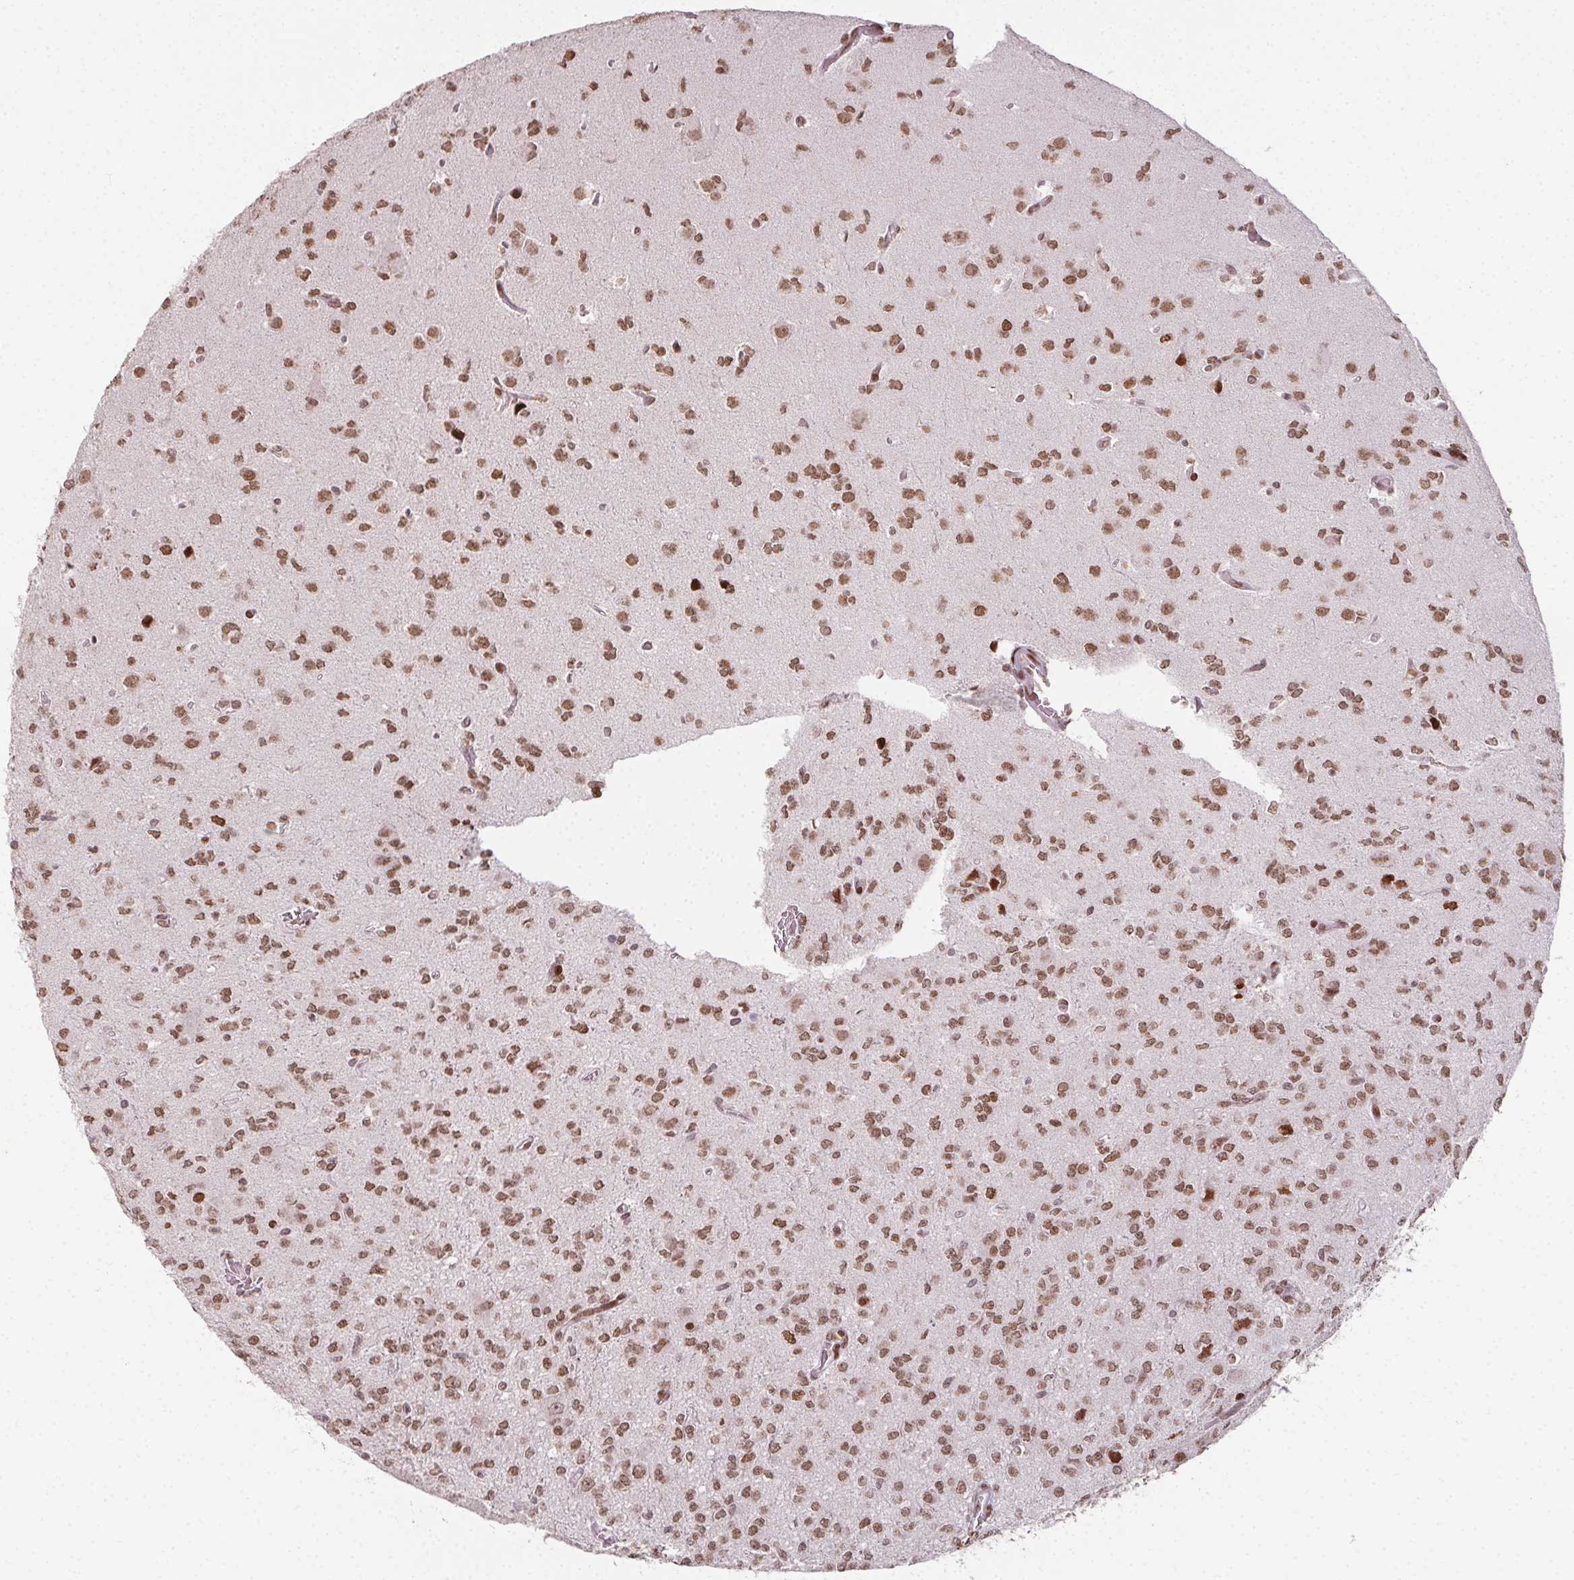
{"staining": {"intensity": "moderate", "quantity": ">75%", "location": "nuclear"}, "tissue": "glioma", "cell_type": "Tumor cells", "image_type": "cancer", "snomed": [{"axis": "morphology", "description": "Glioma, malignant, Low grade"}, {"axis": "topography", "description": "Brain"}], "caption": "Moderate nuclear protein staining is present in about >75% of tumor cells in malignant low-grade glioma.", "gene": "KMT2A", "patient": {"sex": "male", "age": 27}}